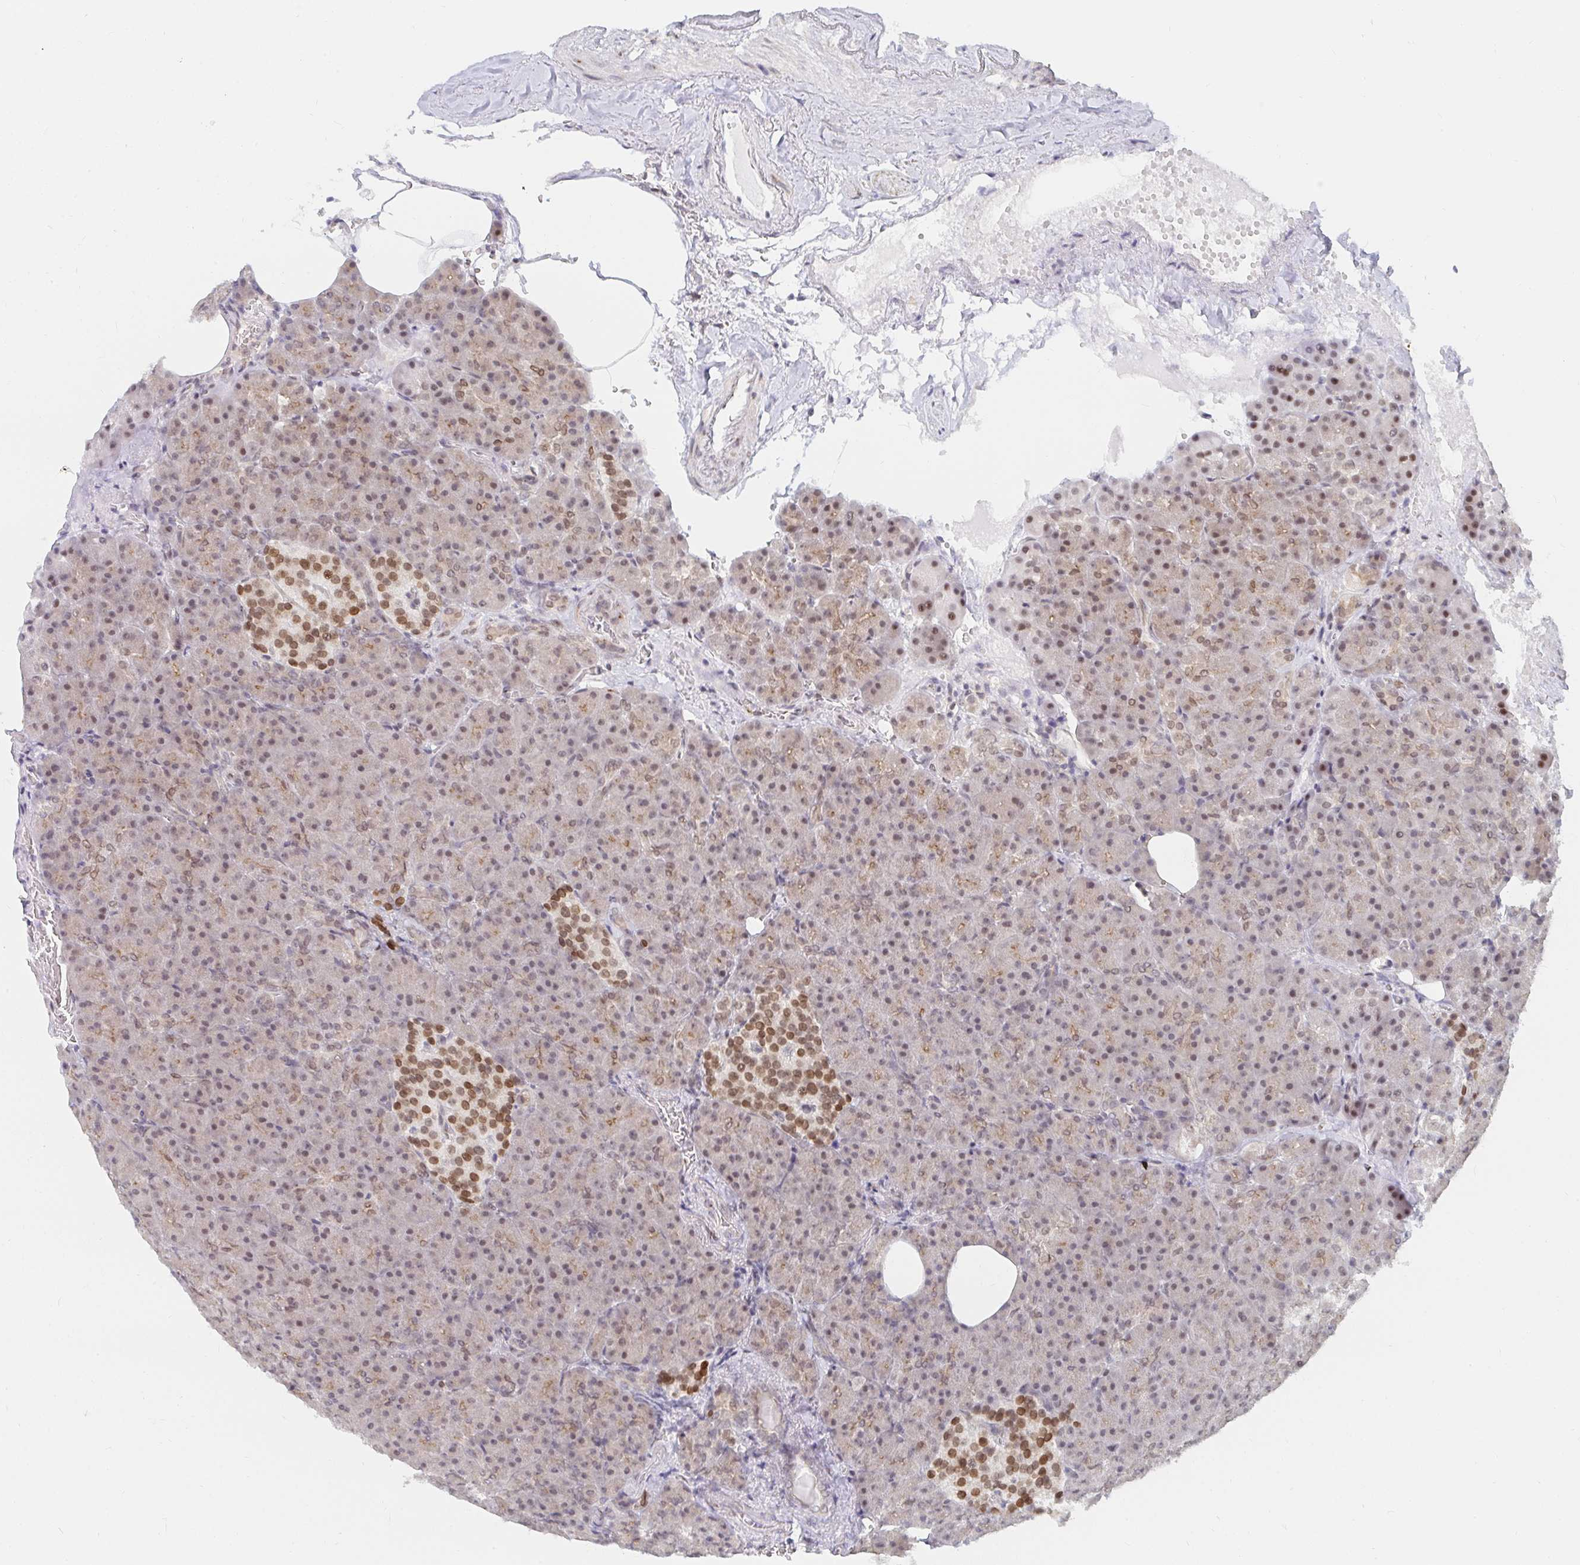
{"staining": {"intensity": "weak", "quantity": ">75%", "location": "cytoplasmic/membranous,nuclear"}, "tissue": "pancreas", "cell_type": "Exocrine glandular cells", "image_type": "normal", "snomed": [{"axis": "morphology", "description": "Normal tissue, NOS"}, {"axis": "topography", "description": "Pancreas"}], "caption": "Weak cytoplasmic/membranous,nuclear staining for a protein is present in approximately >75% of exocrine glandular cells of benign pancreas using IHC.", "gene": "CHD2", "patient": {"sex": "female", "age": 74}}